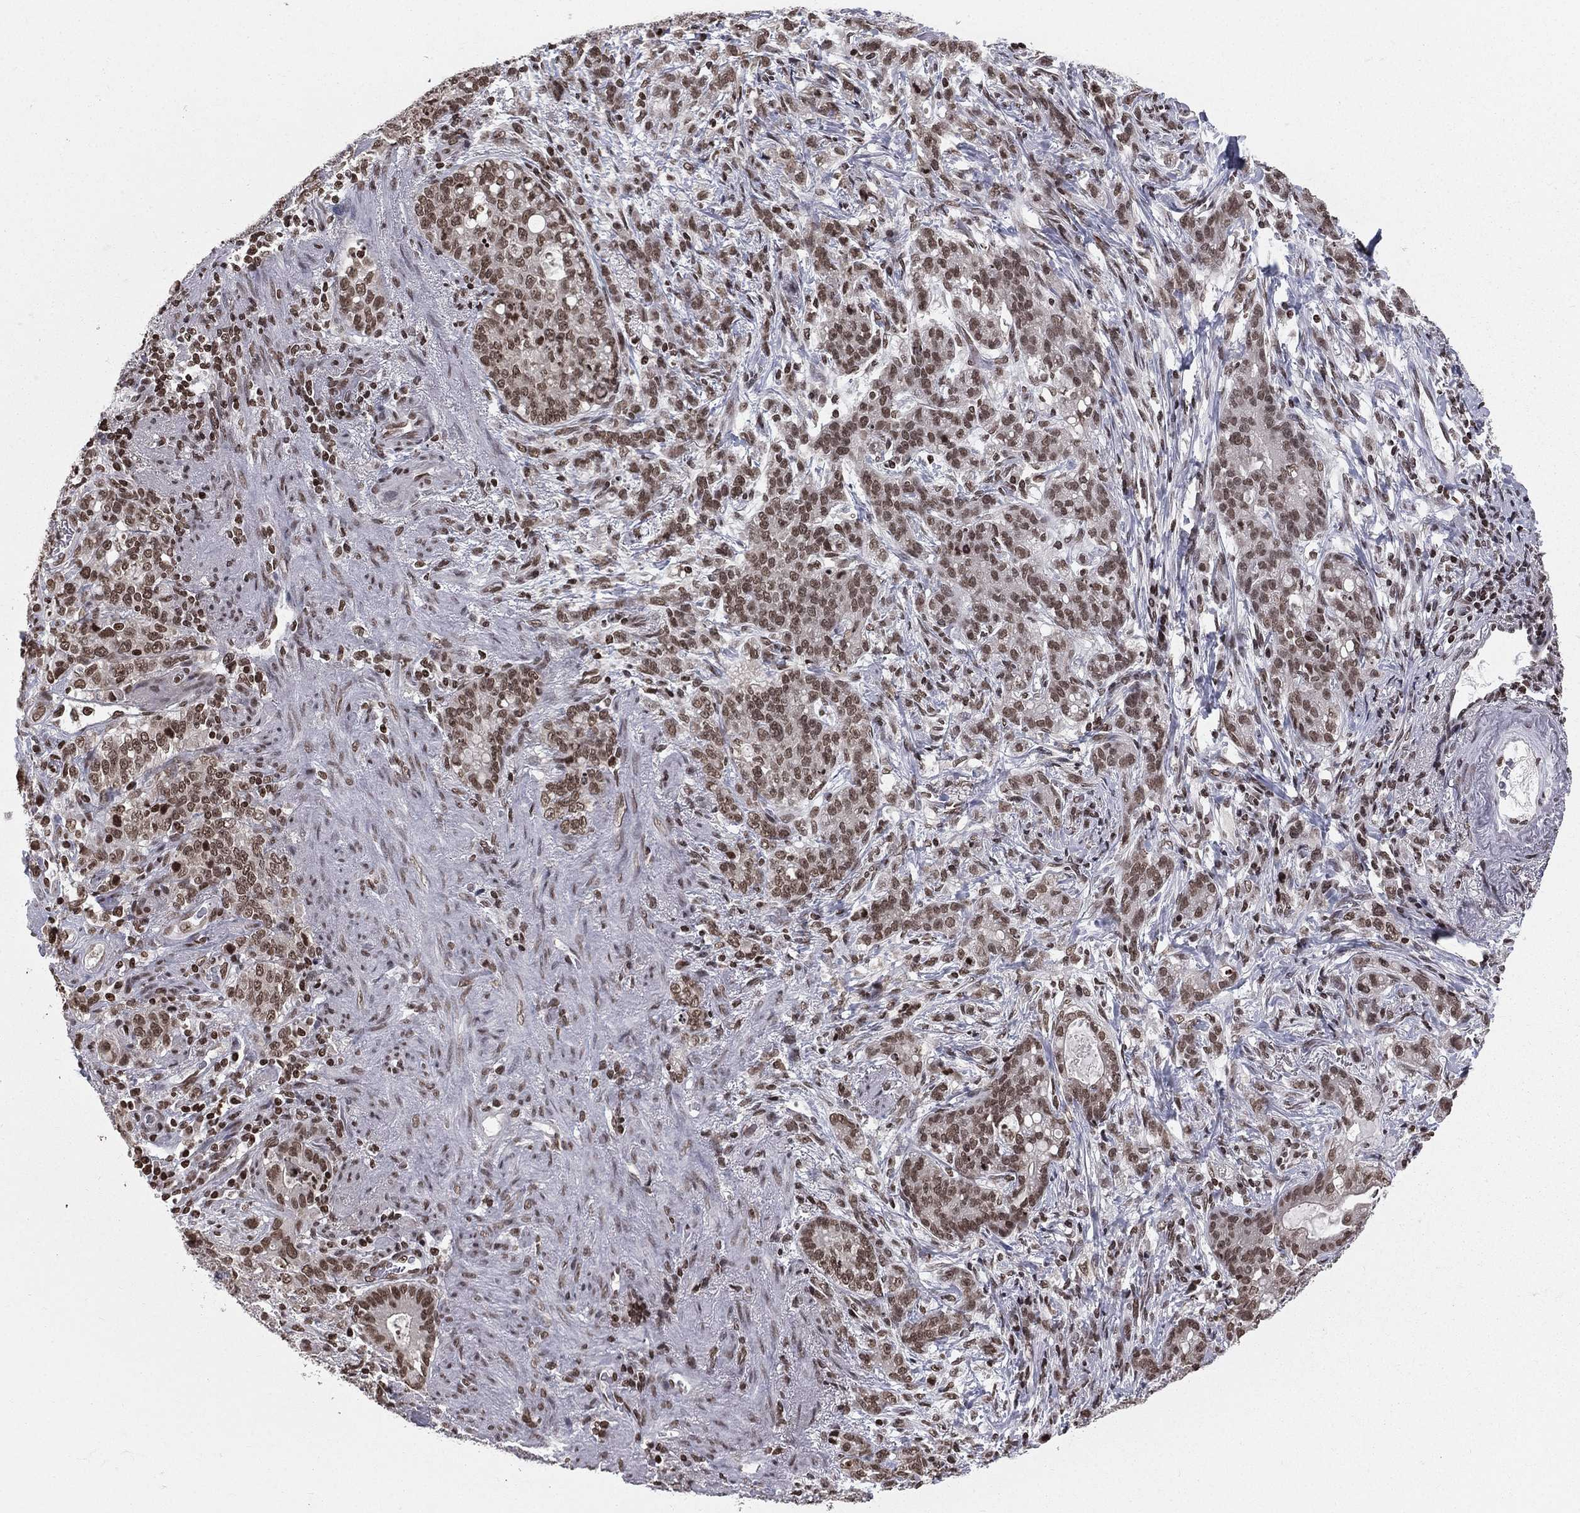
{"staining": {"intensity": "moderate", "quantity": ">75%", "location": "nuclear"}, "tissue": "stomach cancer", "cell_type": "Tumor cells", "image_type": "cancer", "snomed": [{"axis": "morphology", "description": "Adenocarcinoma, NOS"}, {"axis": "topography", "description": "Stomach, lower"}], "caption": "Moderate nuclear staining is seen in about >75% of tumor cells in stomach cancer (adenocarcinoma).", "gene": "RFX7", "patient": {"sex": "male", "age": 88}}